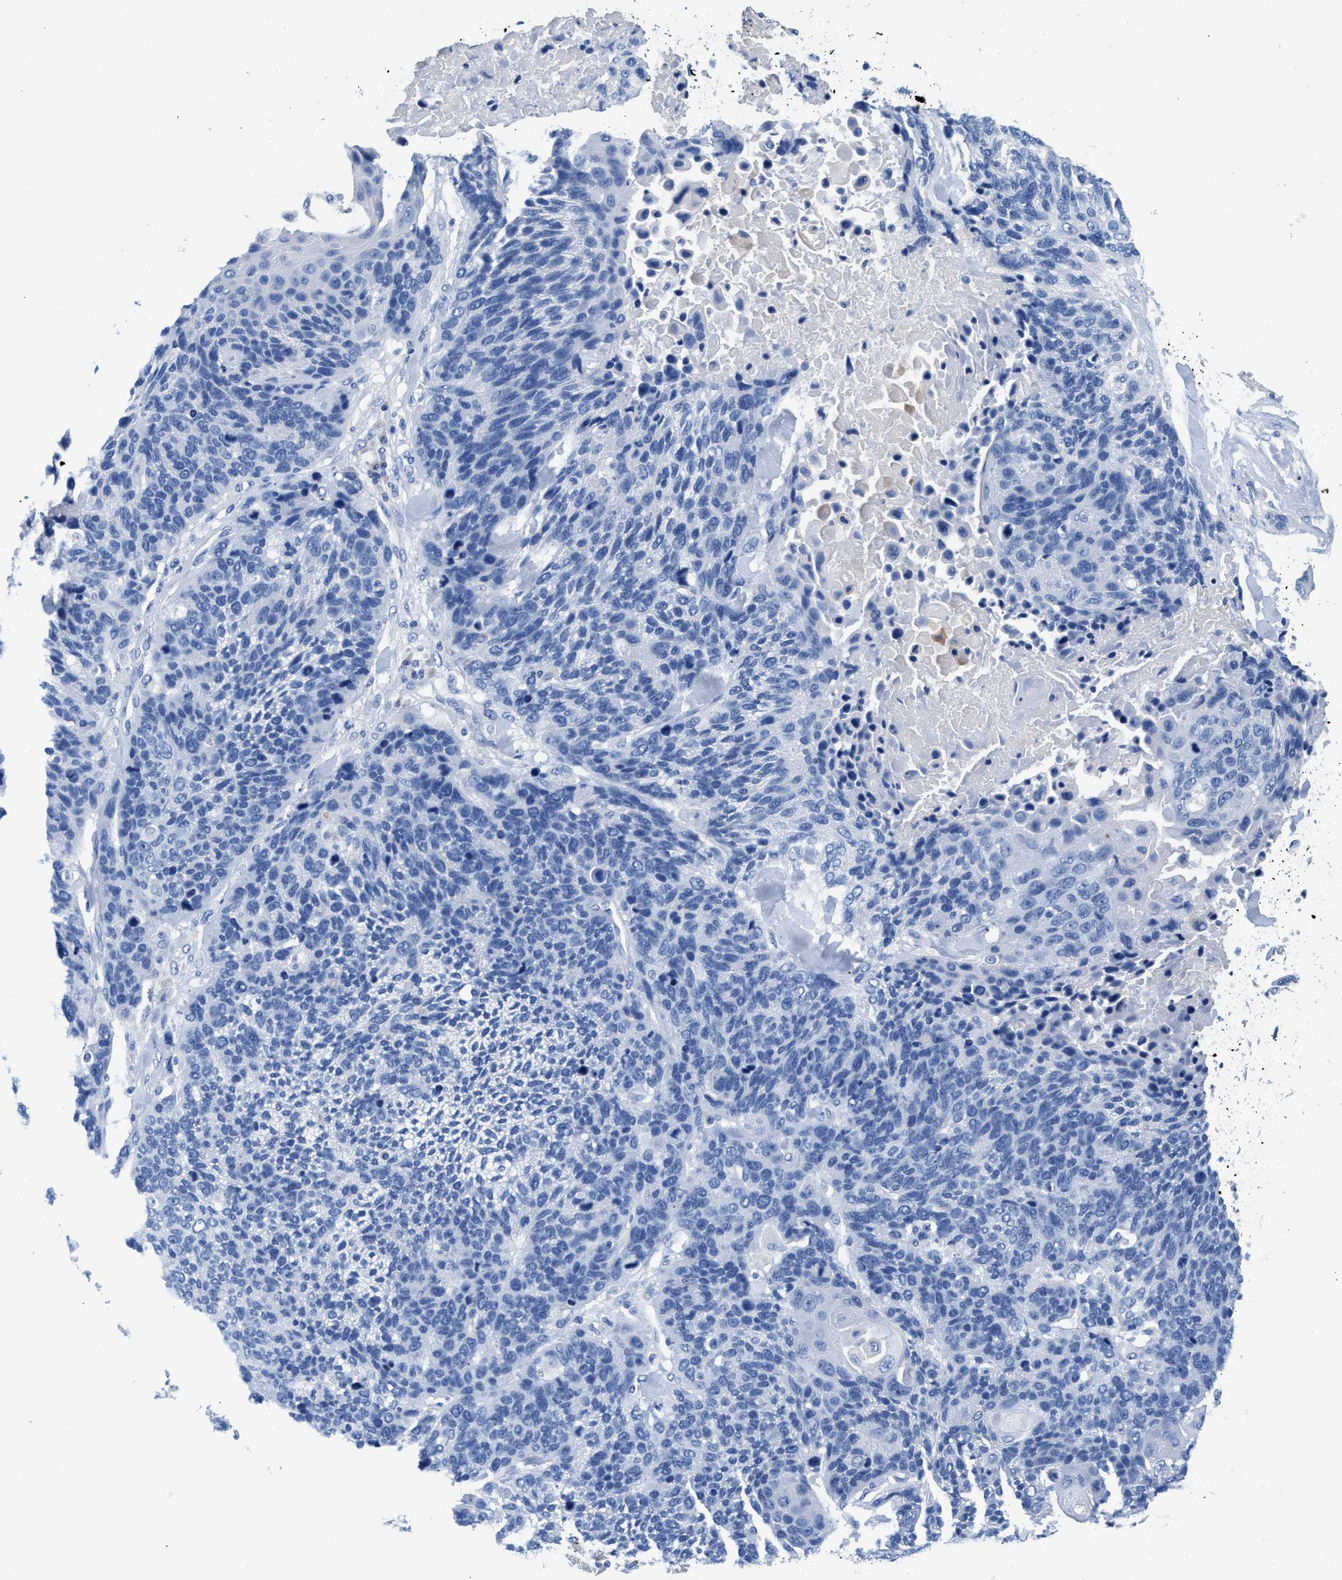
{"staining": {"intensity": "negative", "quantity": "none", "location": "none"}, "tissue": "lung cancer", "cell_type": "Tumor cells", "image_type": "cancer", "snomed": [{"axis": "morphology", "description": "Squamous cell carcinoma, NOS"}, {"axis": "topography", "description": "Lung"}], "caption": "DAB (3,3'-diaminobenzidine) immunohistochemical staining of lung cancer exhibits no significant staining in tumor cells. The staining is performed using DAB brown chromogen with nuclei counter-stained in using hematoxylin.", "gene": "SLFN13", "patient": {"sex": "male", "age": 65}}